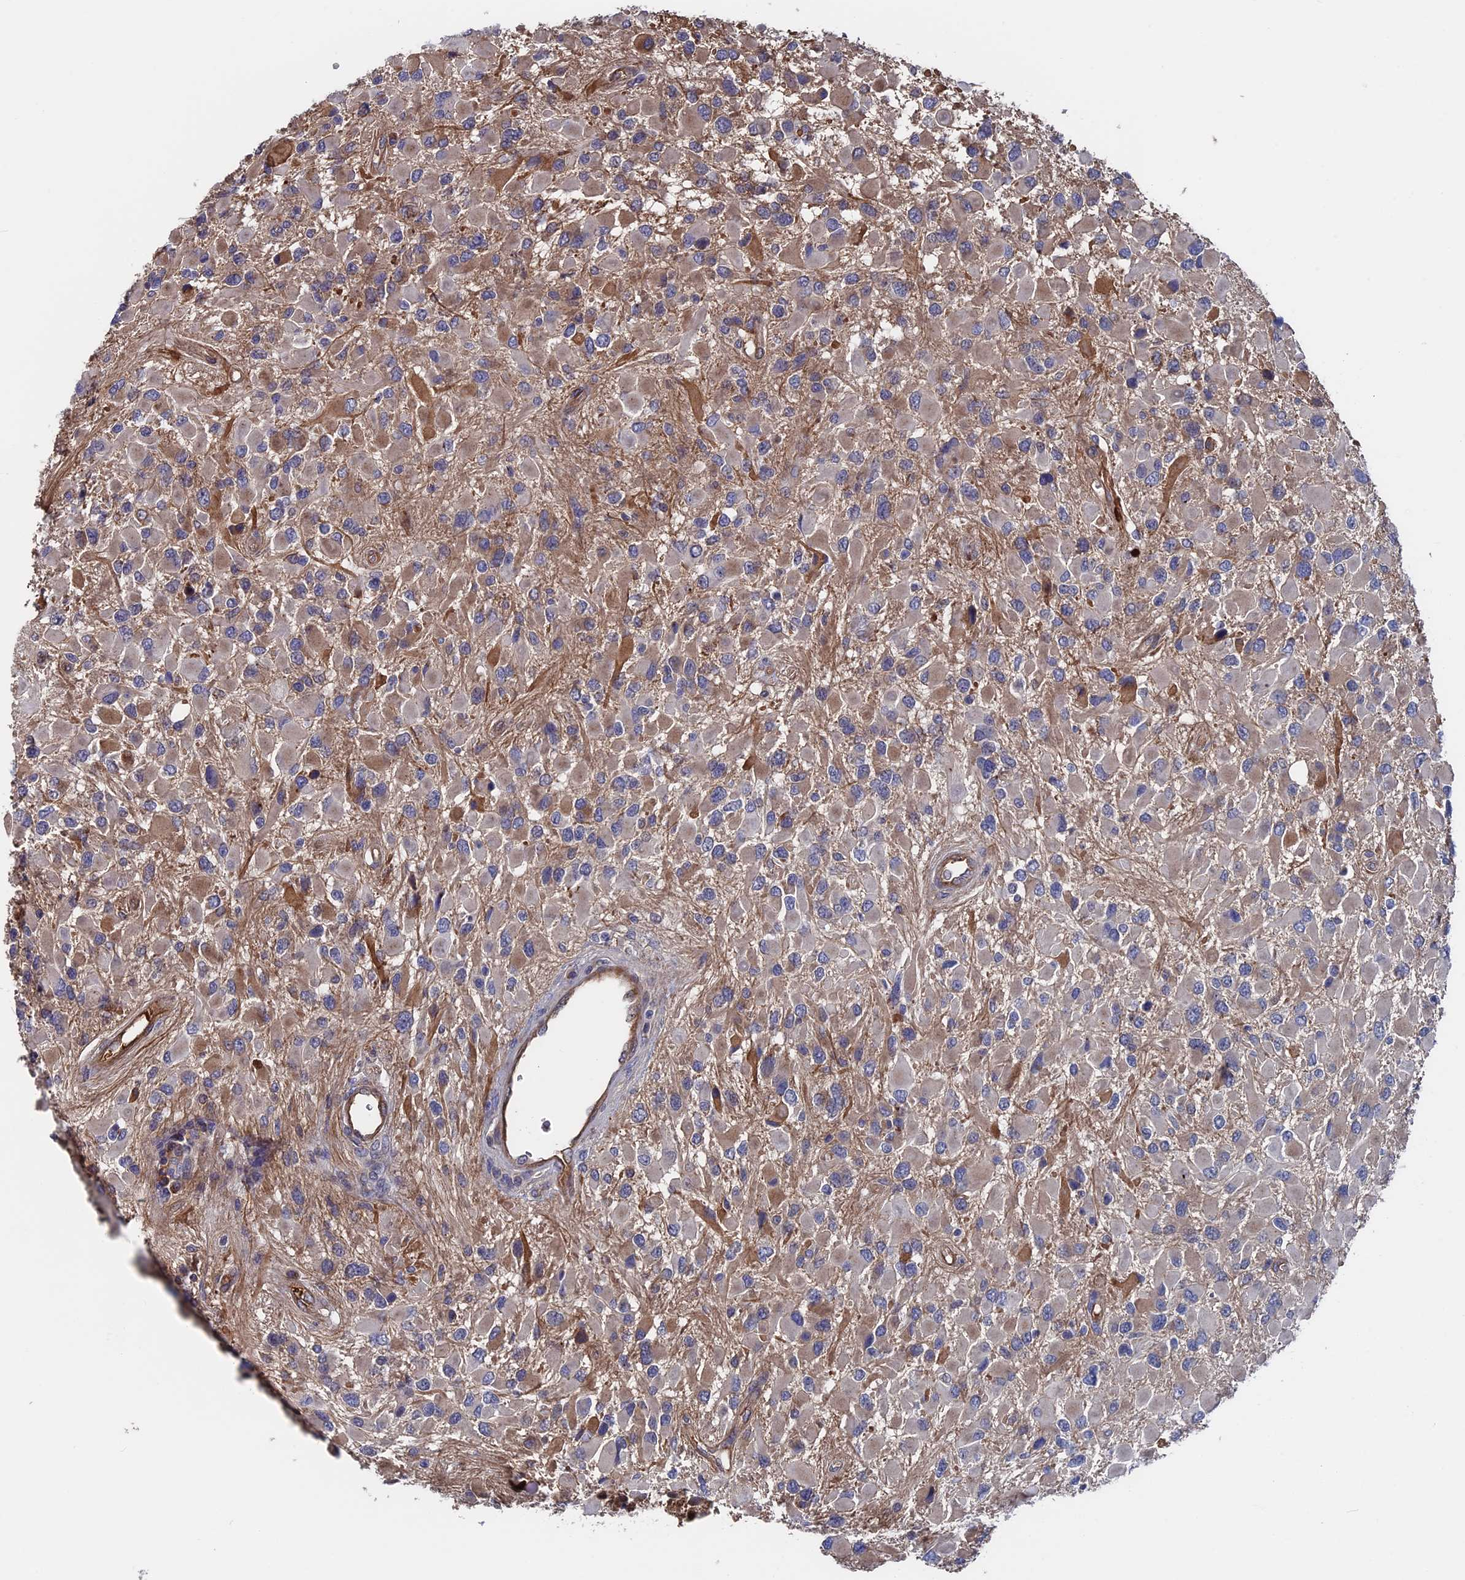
{"staining": {"intensity": "weak", "quantity": "25%-75%", "location": "cytoplasmic/membranous"}, "tissue": "glioma", "cell_type": "Tumor cells", "image_type": "cancer", "snomed": [{"axis": "morphology", "description": "Glioma, malignant, High grade"}, {"axis": "topography", "description": "Brain"}], "caption": "Protein expression analysis of glioma reveals weak cytoplasmic/membranous positivity in about 25%-75% of tumor cells.", "gene": "RPUSD1", "patient": {"sex": "male", "age": 53}}